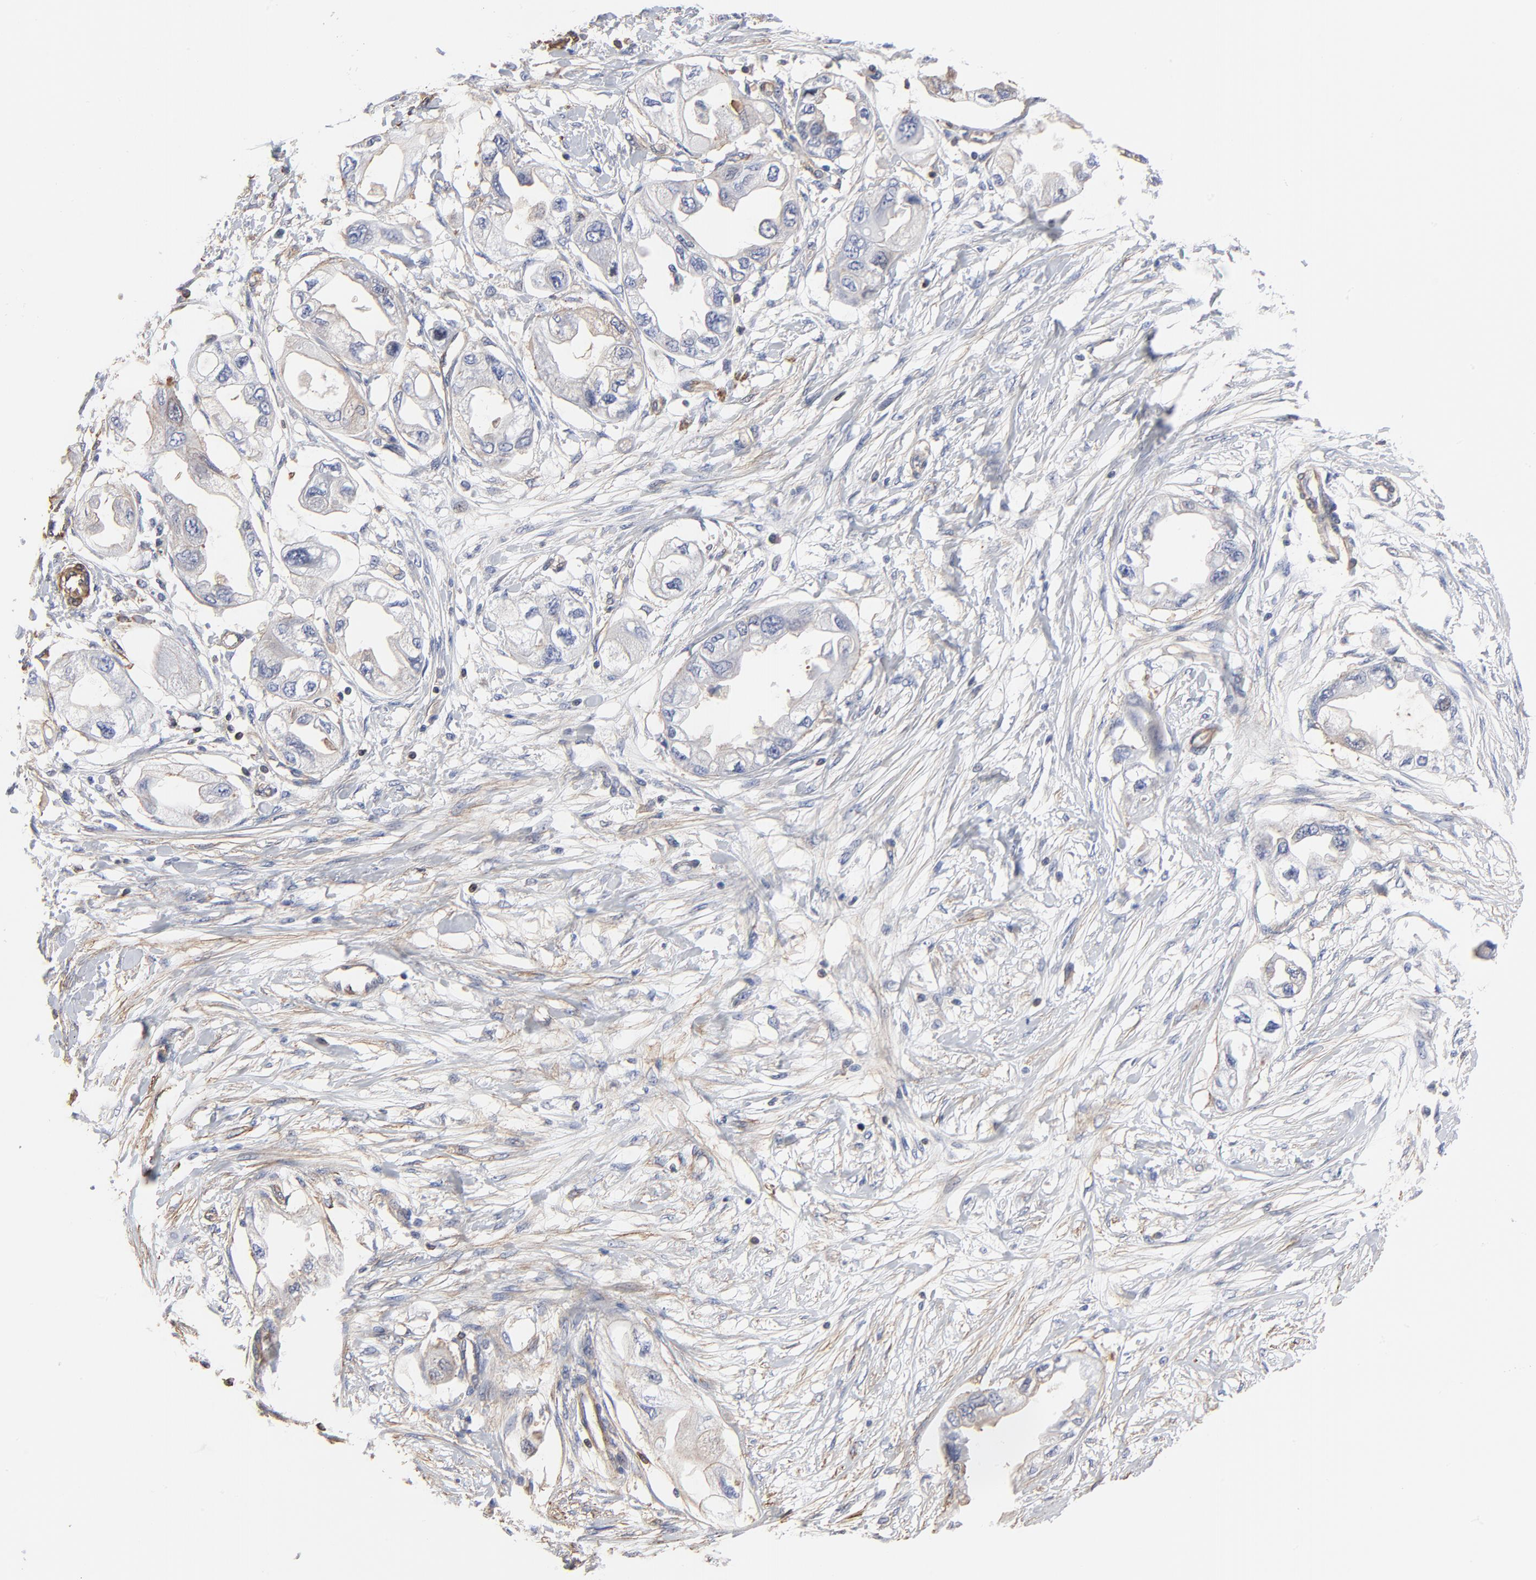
{"staining": {"intensity": "negative", "quantity": "none", "location": "none"}, "tissue": "endometrial cancer", "cell_type": "Tumor cells", "image_type": "cancer", "snomed": [{"axis": "morphology", "description": "Adenocarcinoma, NOS"}, {"axis": "topography", "description": "Endometrium"}], "caption": "The photomicrograph exhibits no significant staining in tumor cells of endometrial cancer. Nuclei are stained in blue.", "gene": "ACTA2", "patient": {"sex": "female", "age": 67}}